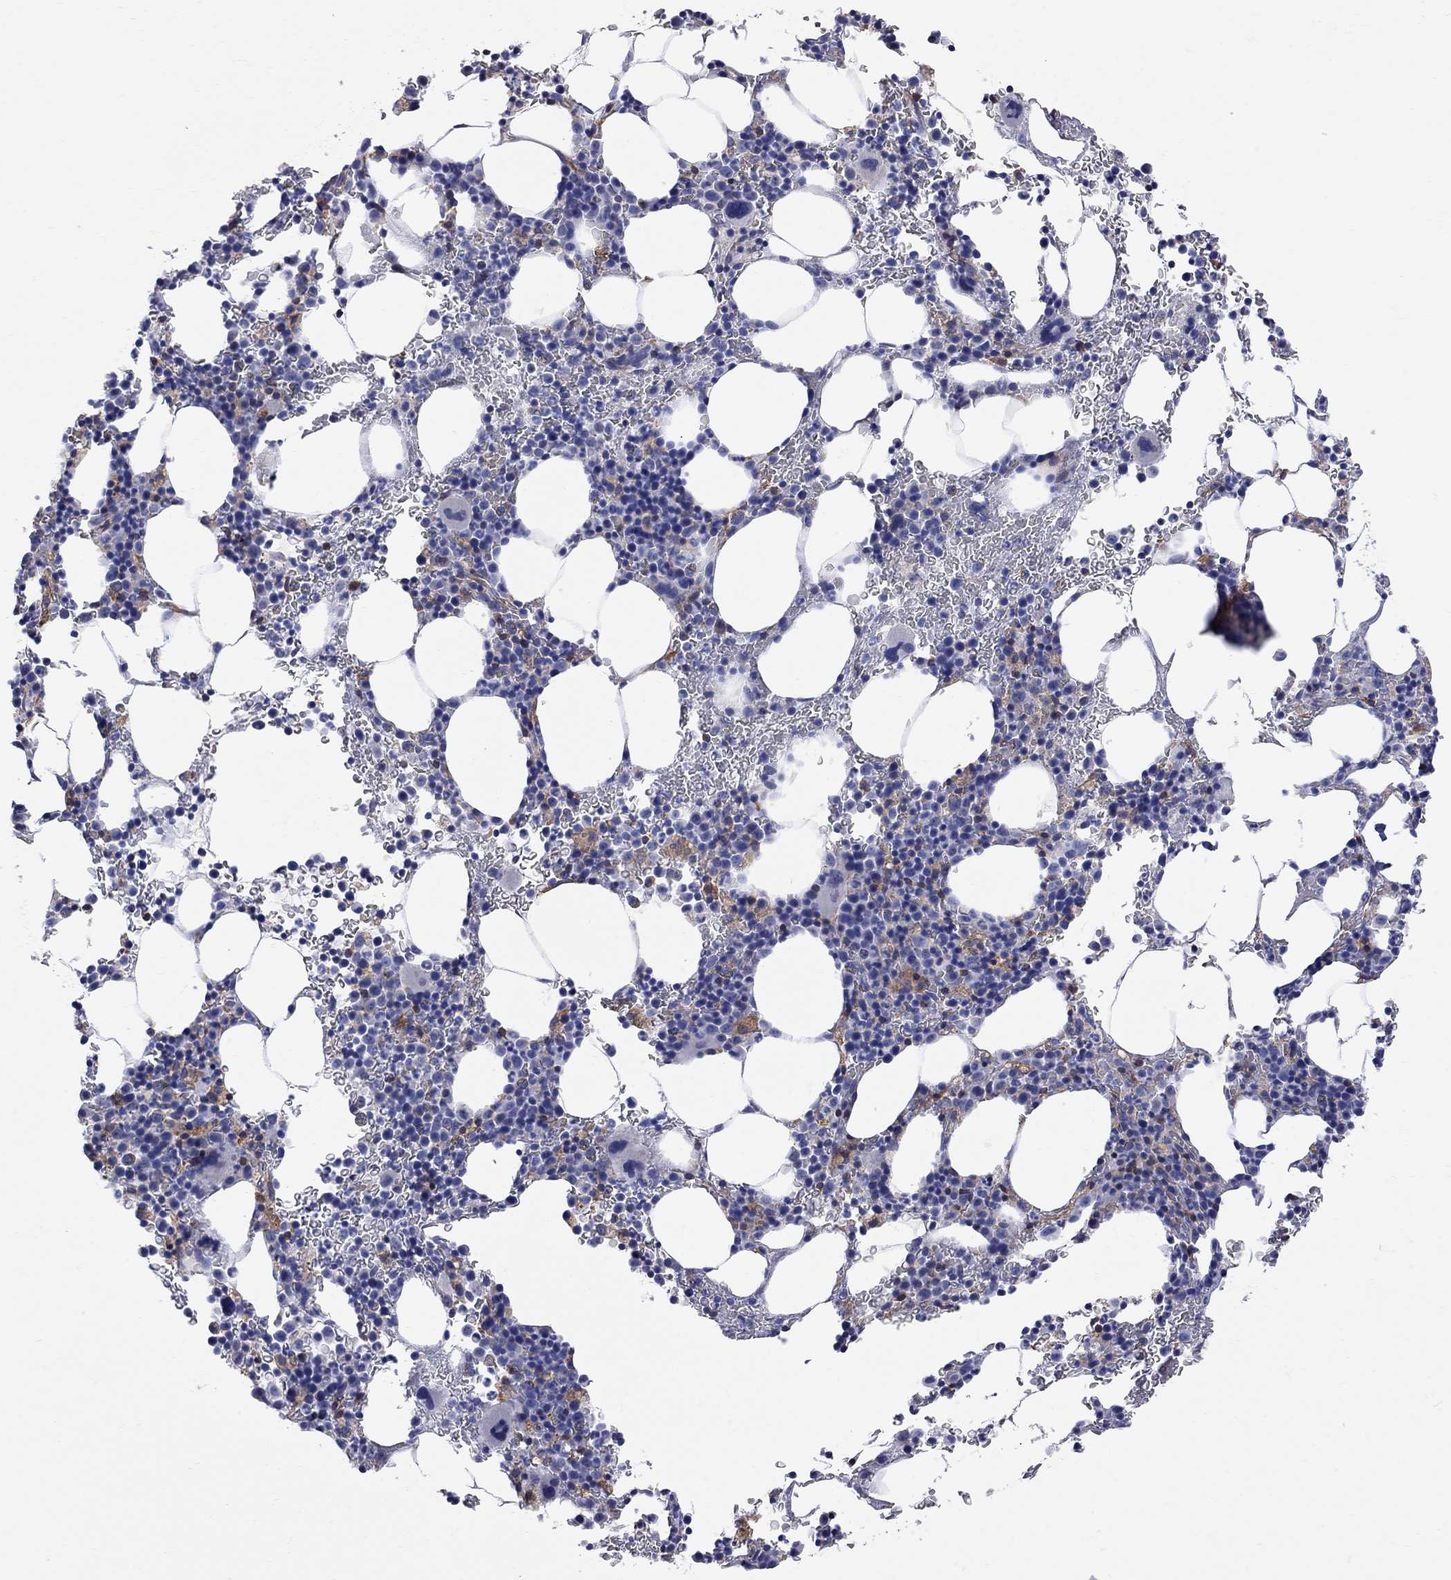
{"staining": {"intensity": "moderate", "quantity": "<25%", "location": "cytoplasmic/membranous"}, "tissue": "bone marrow", "cell_type": "Hematopoietic cells", "image_type": "normal", "snomed": [{"axis": "morphology", "description": "Normal tissue, NOS"}, {"axis": "topography", "description": "Bone marrow"}], "caption": "Immunohistochemistry of unremarkable human bone marrow exhibits low levels of moderate cytoplasmic/membranous positivity in approximately <25% of hematopoietic cells.", "gene": "ABI3", "patient": {"sex": "male", "age": 77}}